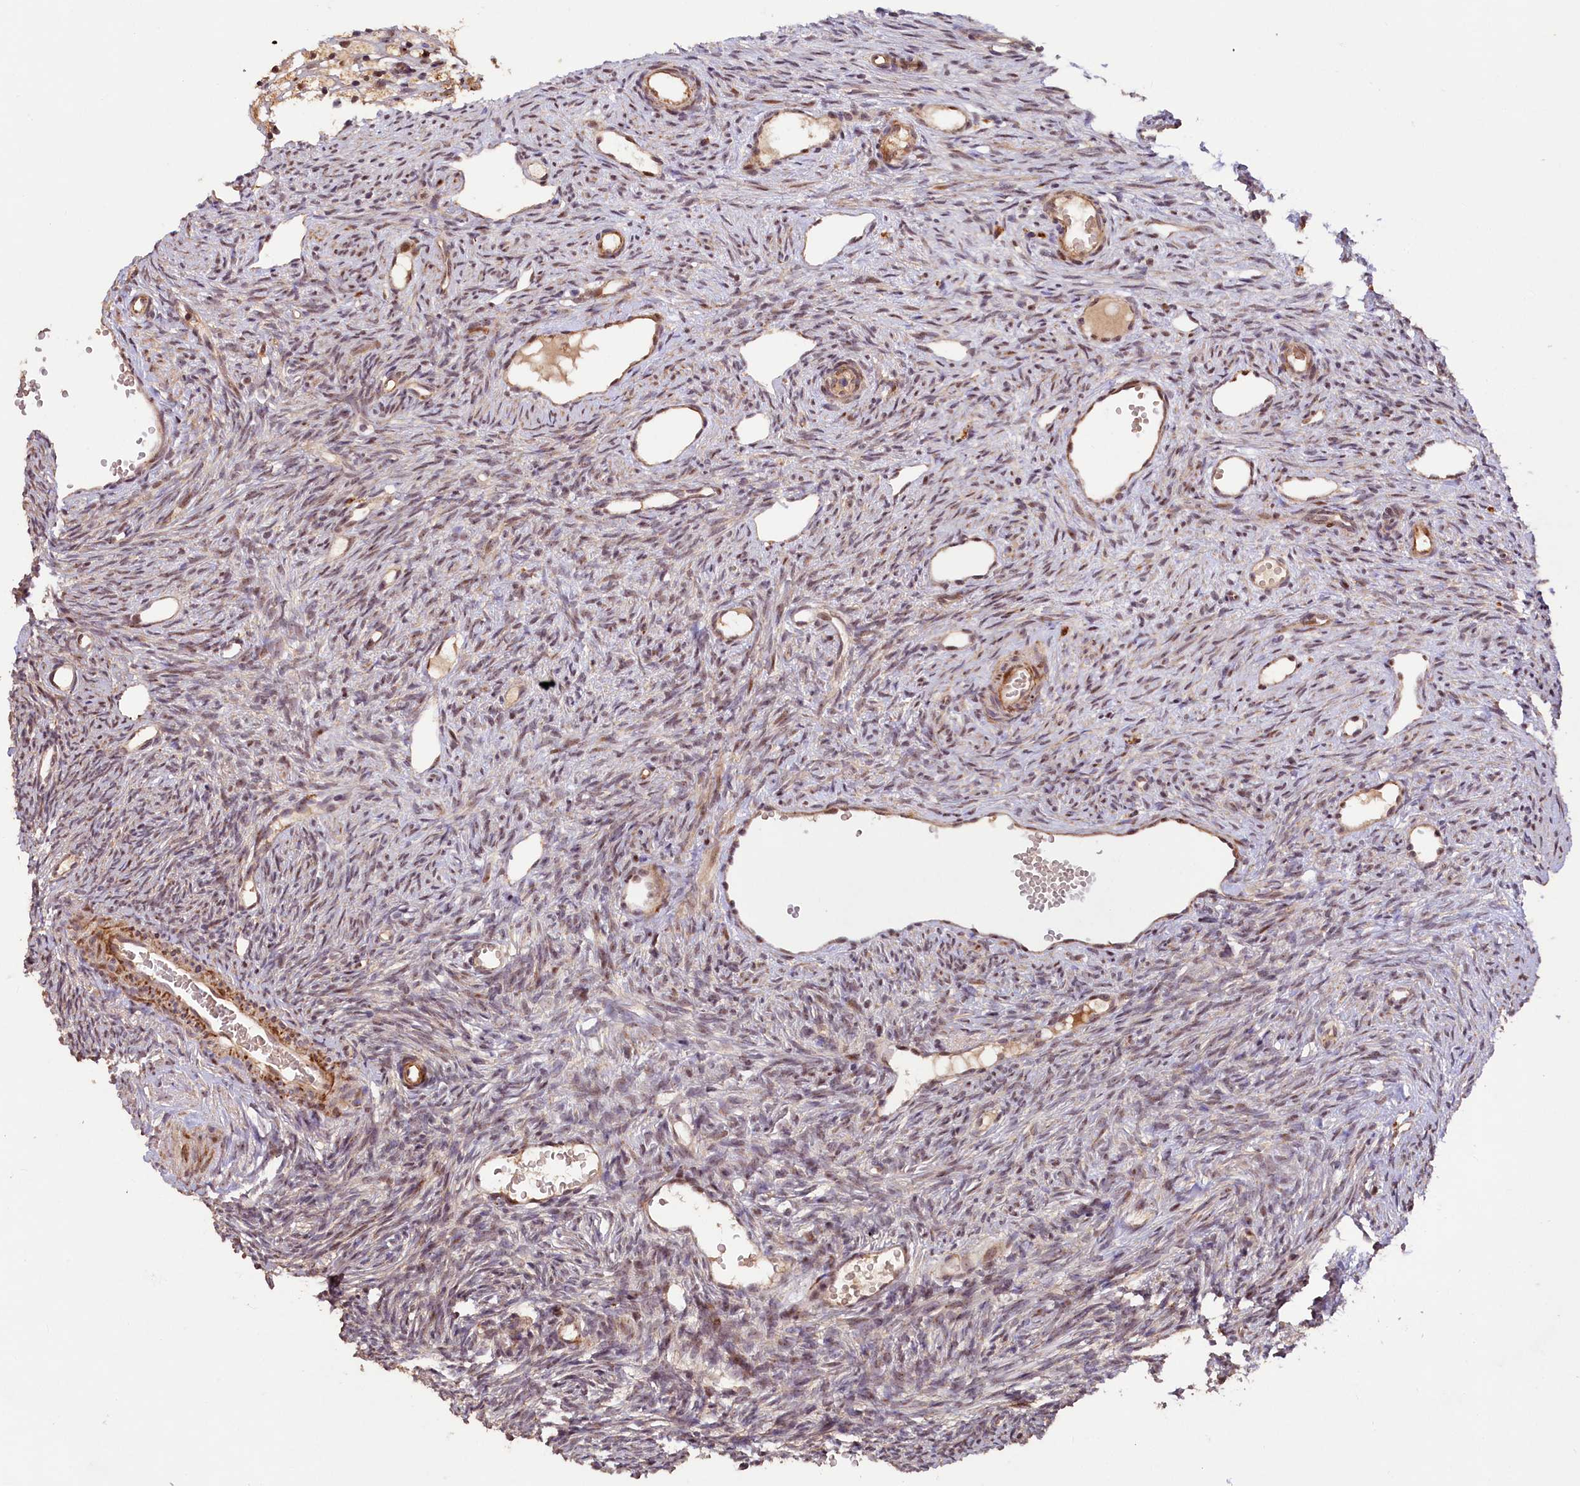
{"staining": {"intensity": "weak", "quantity": "25%-75%", "location": "cytoplasmic/membranous"}, "tissue": "ovary", "cell_type": "Ovarian stroma cells", "image_type": "normal", "snomed": [{"axis": "morphology", "description": "Normal tissue, NOS"}, {"axis": "topography", "description": "Ovary"}], "caption": "Protein staining shows weak cytoplasmic/membranous positivity in approximately 25%-75% of ovarian stroma cells in benign ovary.", "gene": "SHPRH", "patient": {"sex": "female", "age": 51}}